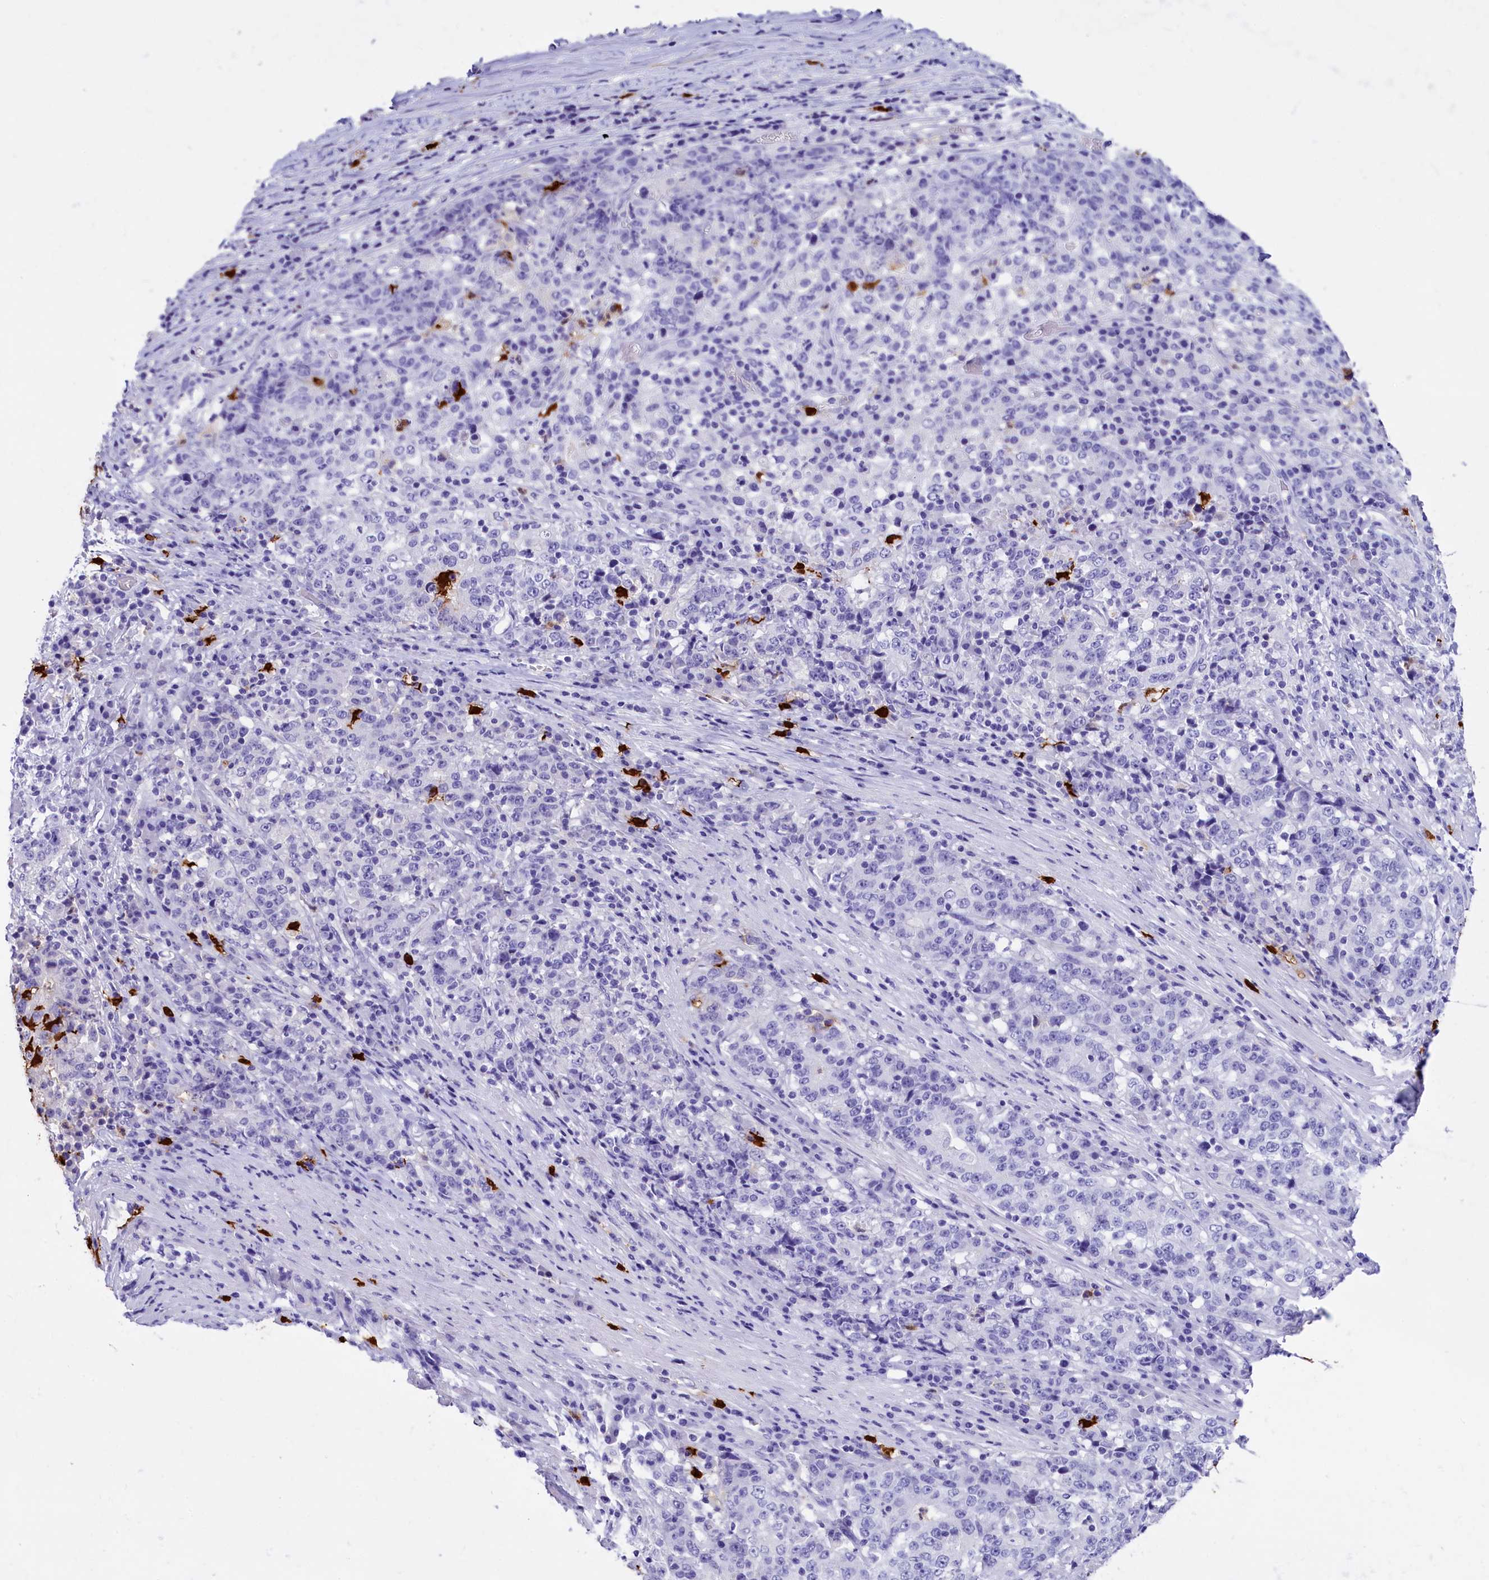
{"staining": {"intensity": "negative", "quantity": "none", "location": "none"}, "tissue": "stomach cancer", "cell_type": "Tumor cells", "image_type": "cancer", "snomed": [{"axis": "morphology", "description": "Adenocarcinoma, NOS"}, {"axis": "topography", "description": "Stomach"}], "caption": "A photomicrograph of human adenocarcinoma (stomach) is negative for staining in tumor cells.", "gene": "CLC", "patient": {"sex": "male", "age": 59}}